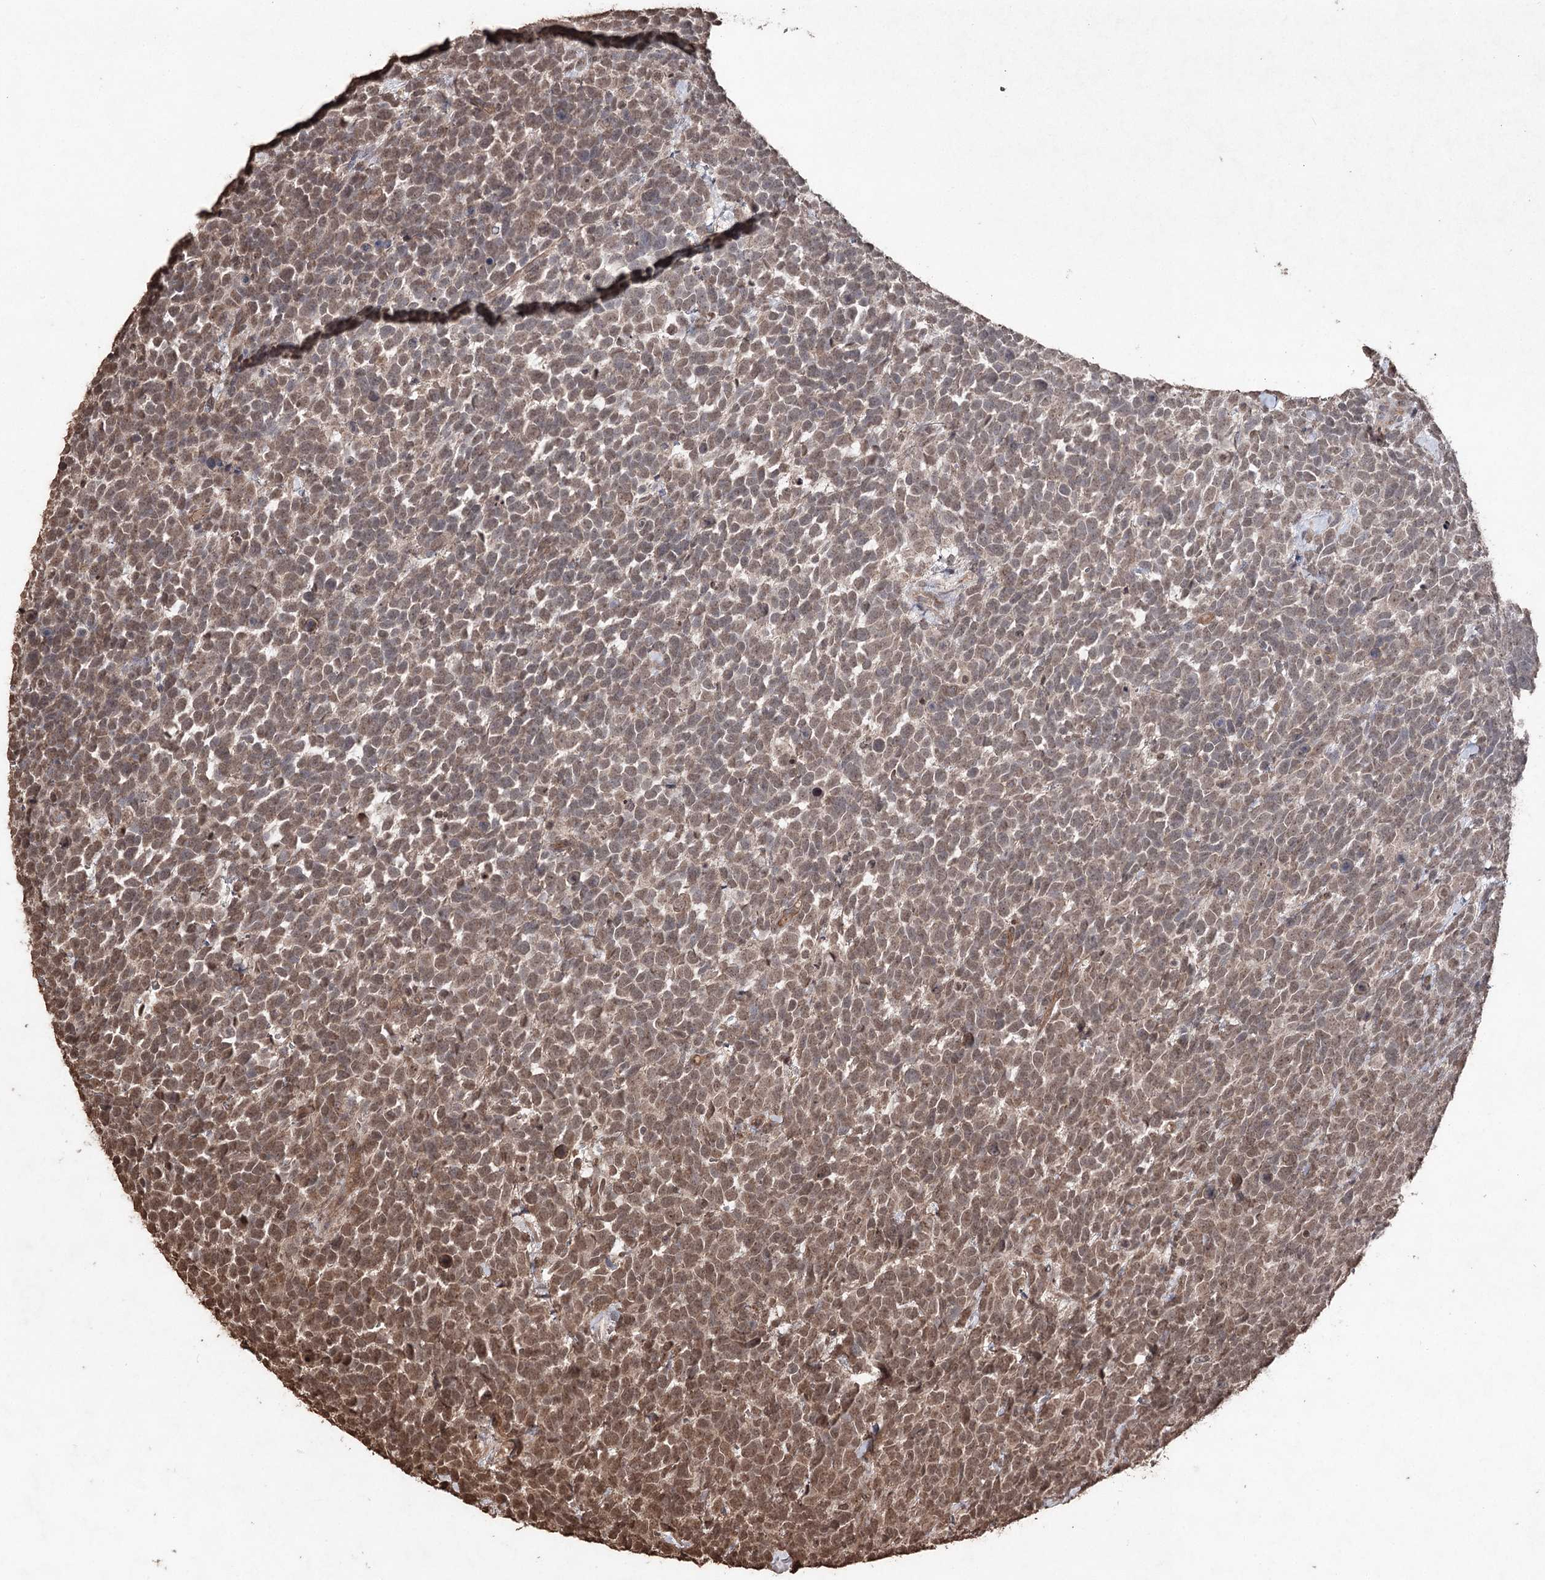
{"staining": {"intensity": "moderate", "quantity": "25%-75%", "location": "nuclear"}, "tissue": "urothelial cancer", "cell_type": "Tumor cells", "image_type": "cancer", "snomed": [{"axis": "morphology", "description": "Urothelial carcinoma, High grade"}, {"axis": "topography", "description": "Urinary bladder"}], "caption": "Immunohistochemistry (IHC) micrograph of human urothelial cancer stained for a protein (brown), which reveals medium levels of moderate nuclear positivity in approximately 25%-75% of tumor cells.", "gene": "ATG14", "patient": {"sex": "female", "age": 82}}